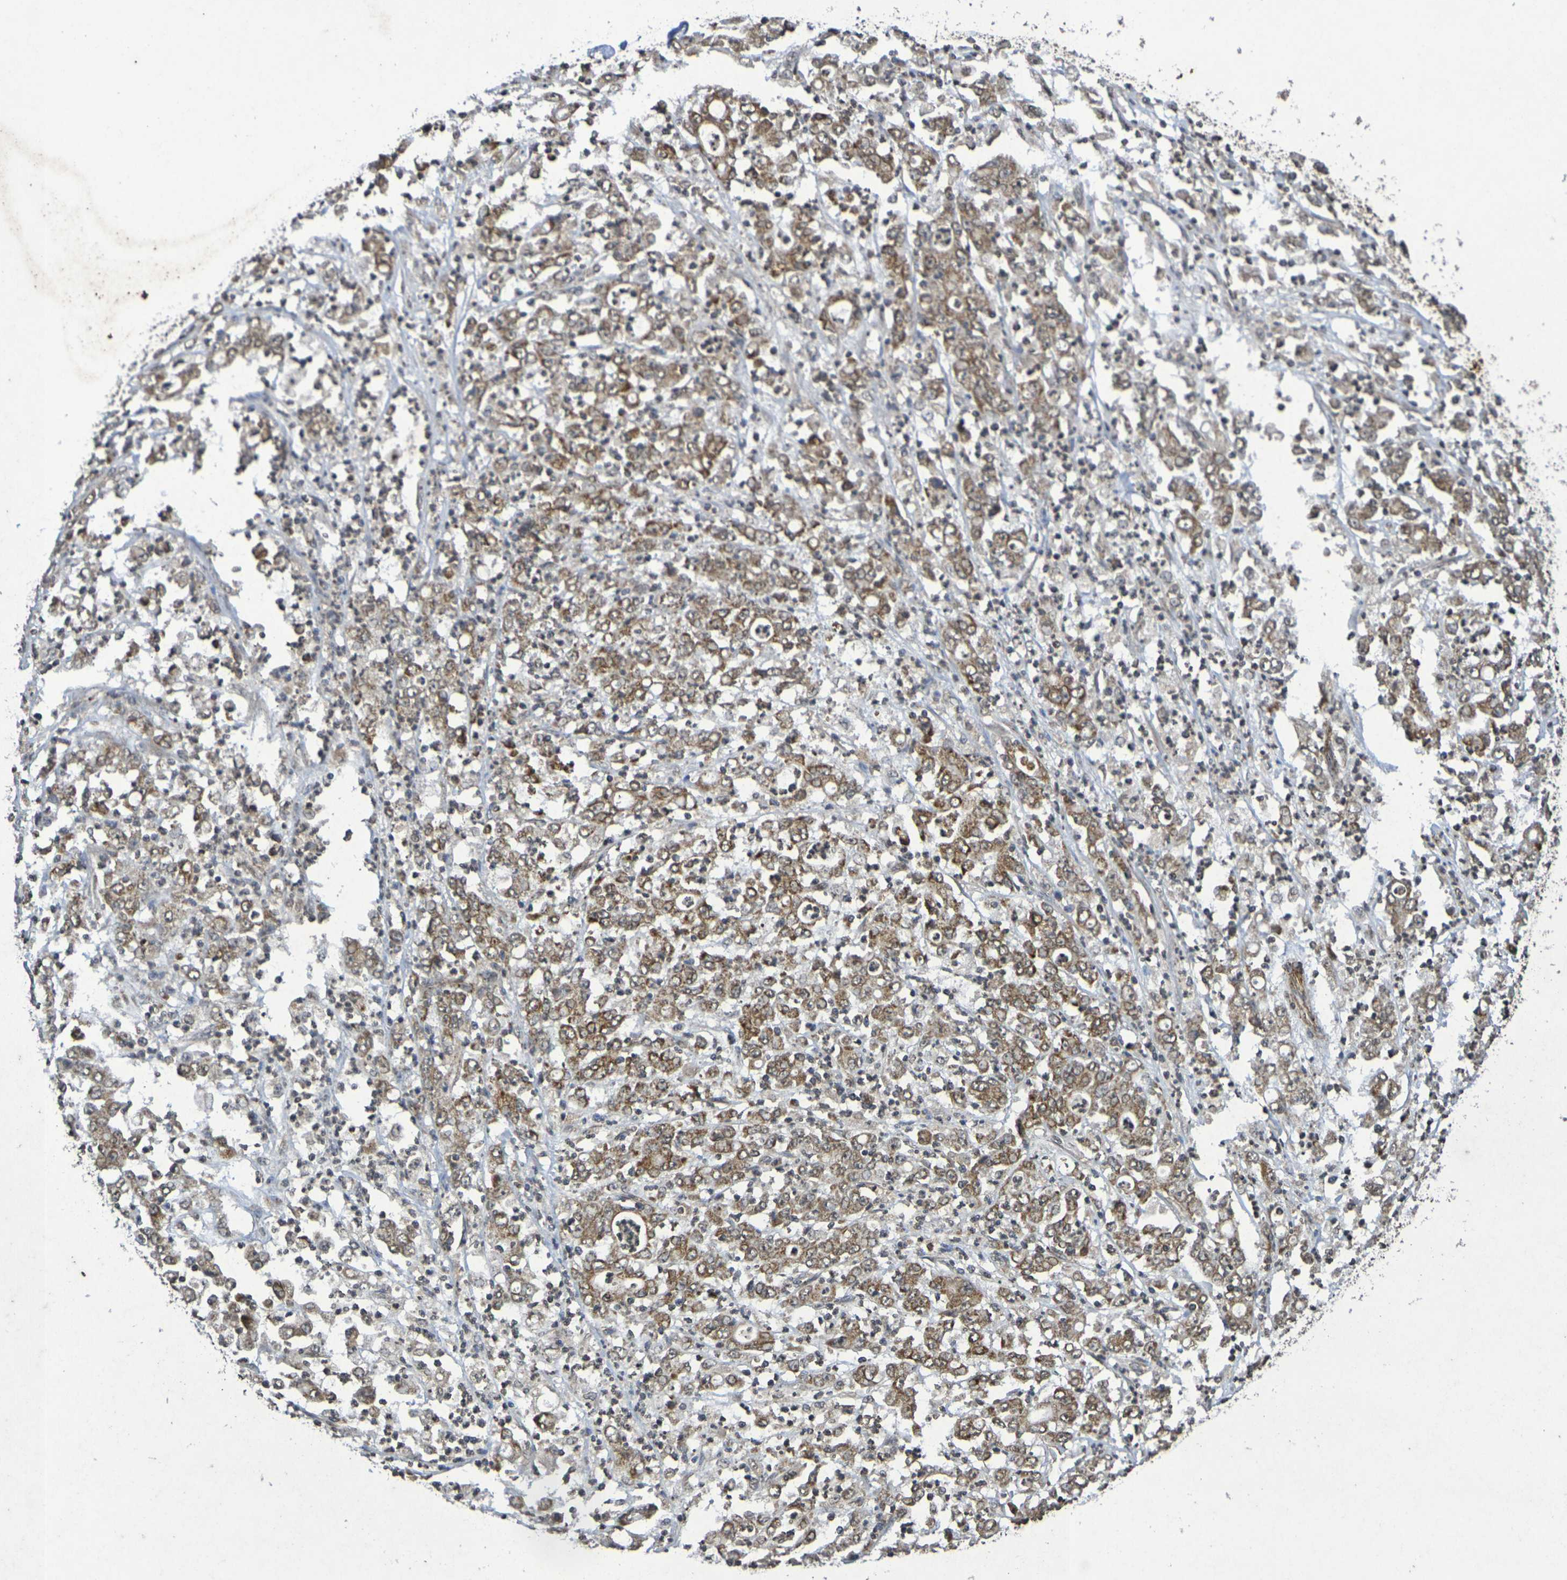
{"staining": {"intensity": "moderate", "quantity": ">75%", "location": "cytoplasmic/membranous"}, "tissue": "stomach cancer", "cell_type": "Tumor cells", "image_type": "cancer", "snomed": [{"axis": "morphology", "description": "Adenocarcinoma, NOS"}, {"axis": "topography", "description": "Stomach, lower"}], "caption": "Stomach cancer (adenocarcinoma) tissue reveals moderate cytoplasmic/membranous positivity in approximately >75% of tumor cells", "gene": "GUCY1A2", "patient": {"sex": "female", "age": 71}}